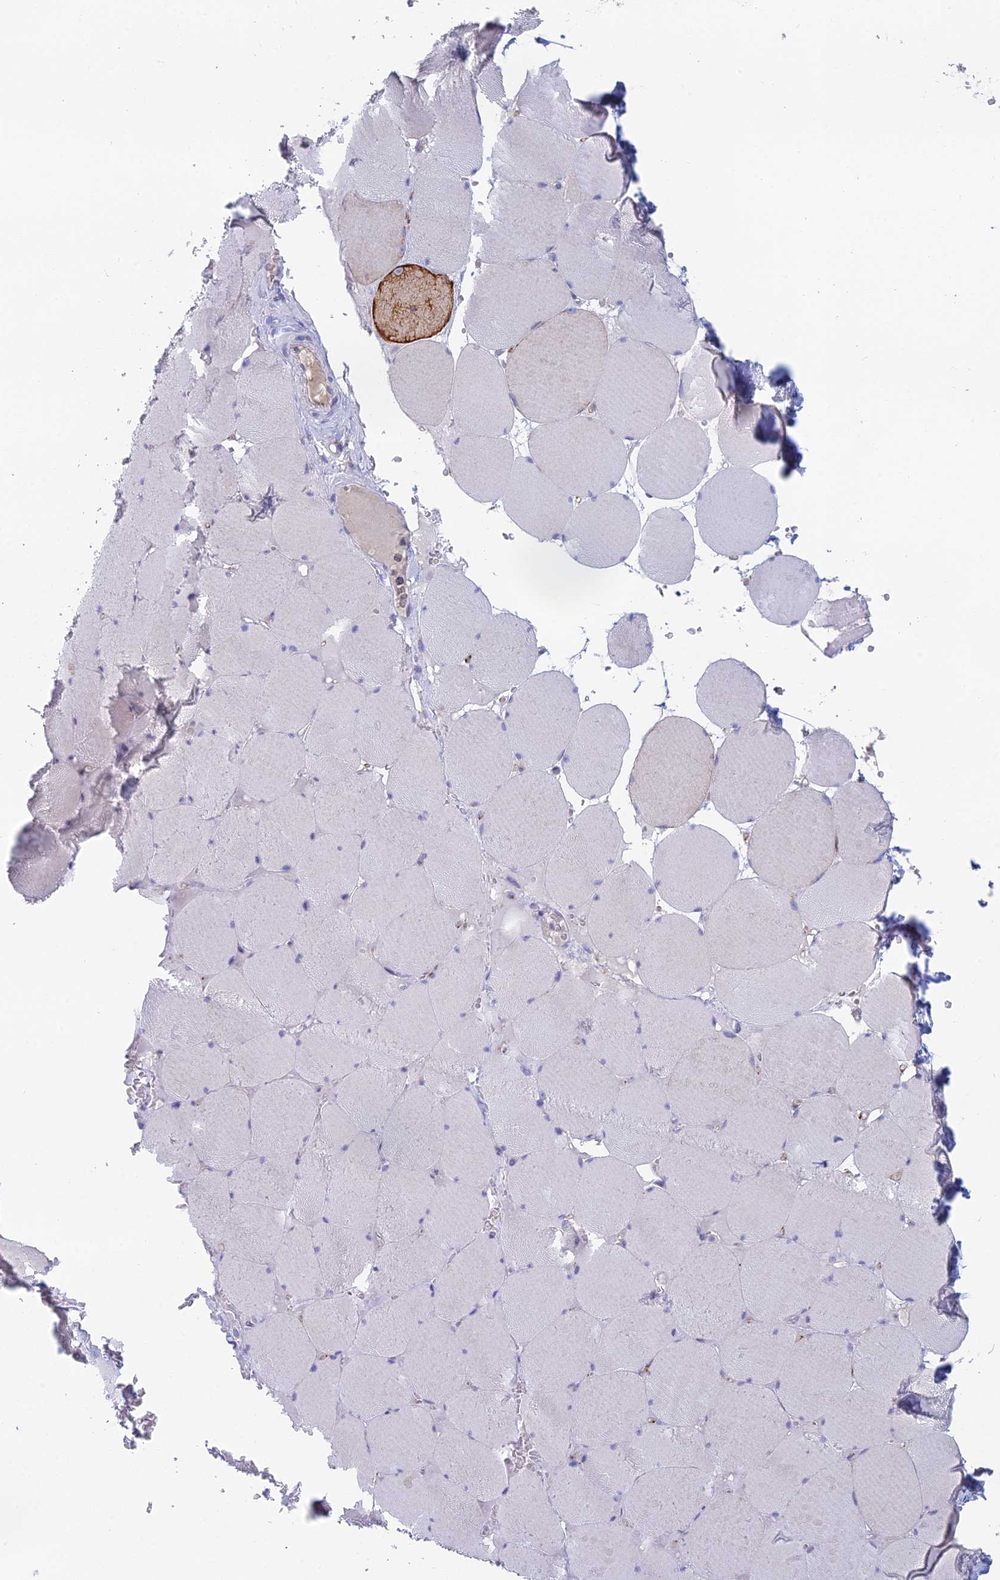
{"staining": {"intensity": "negative", "quantity": "none", "location": "none"}, "tissue": "skeletal muscle", "cell_type": "Myocytes", "image_type": "normal", "snomed": [{"axis": "morphology", "description": "Normal tissue, NOS"}, {"axis": "topography", "description": "Skeletal muscle"}, {"axis": "topography", "description": "Head-Neck"}], "caption": "Immunohistochemistry (IHC) micrograph of benign skeletal muscle stained for a protein (brown), which exhibits no positivity in myocytes. Brightfield microscopy of immunohistochemistry (IHC) stained with DAB (3,3'-diaminobenzidine) (brown) and hematoxylin (blue), captured at high magnification.", "gene": "FERD3L", "patient": {"sex": "male", "age": 66}}